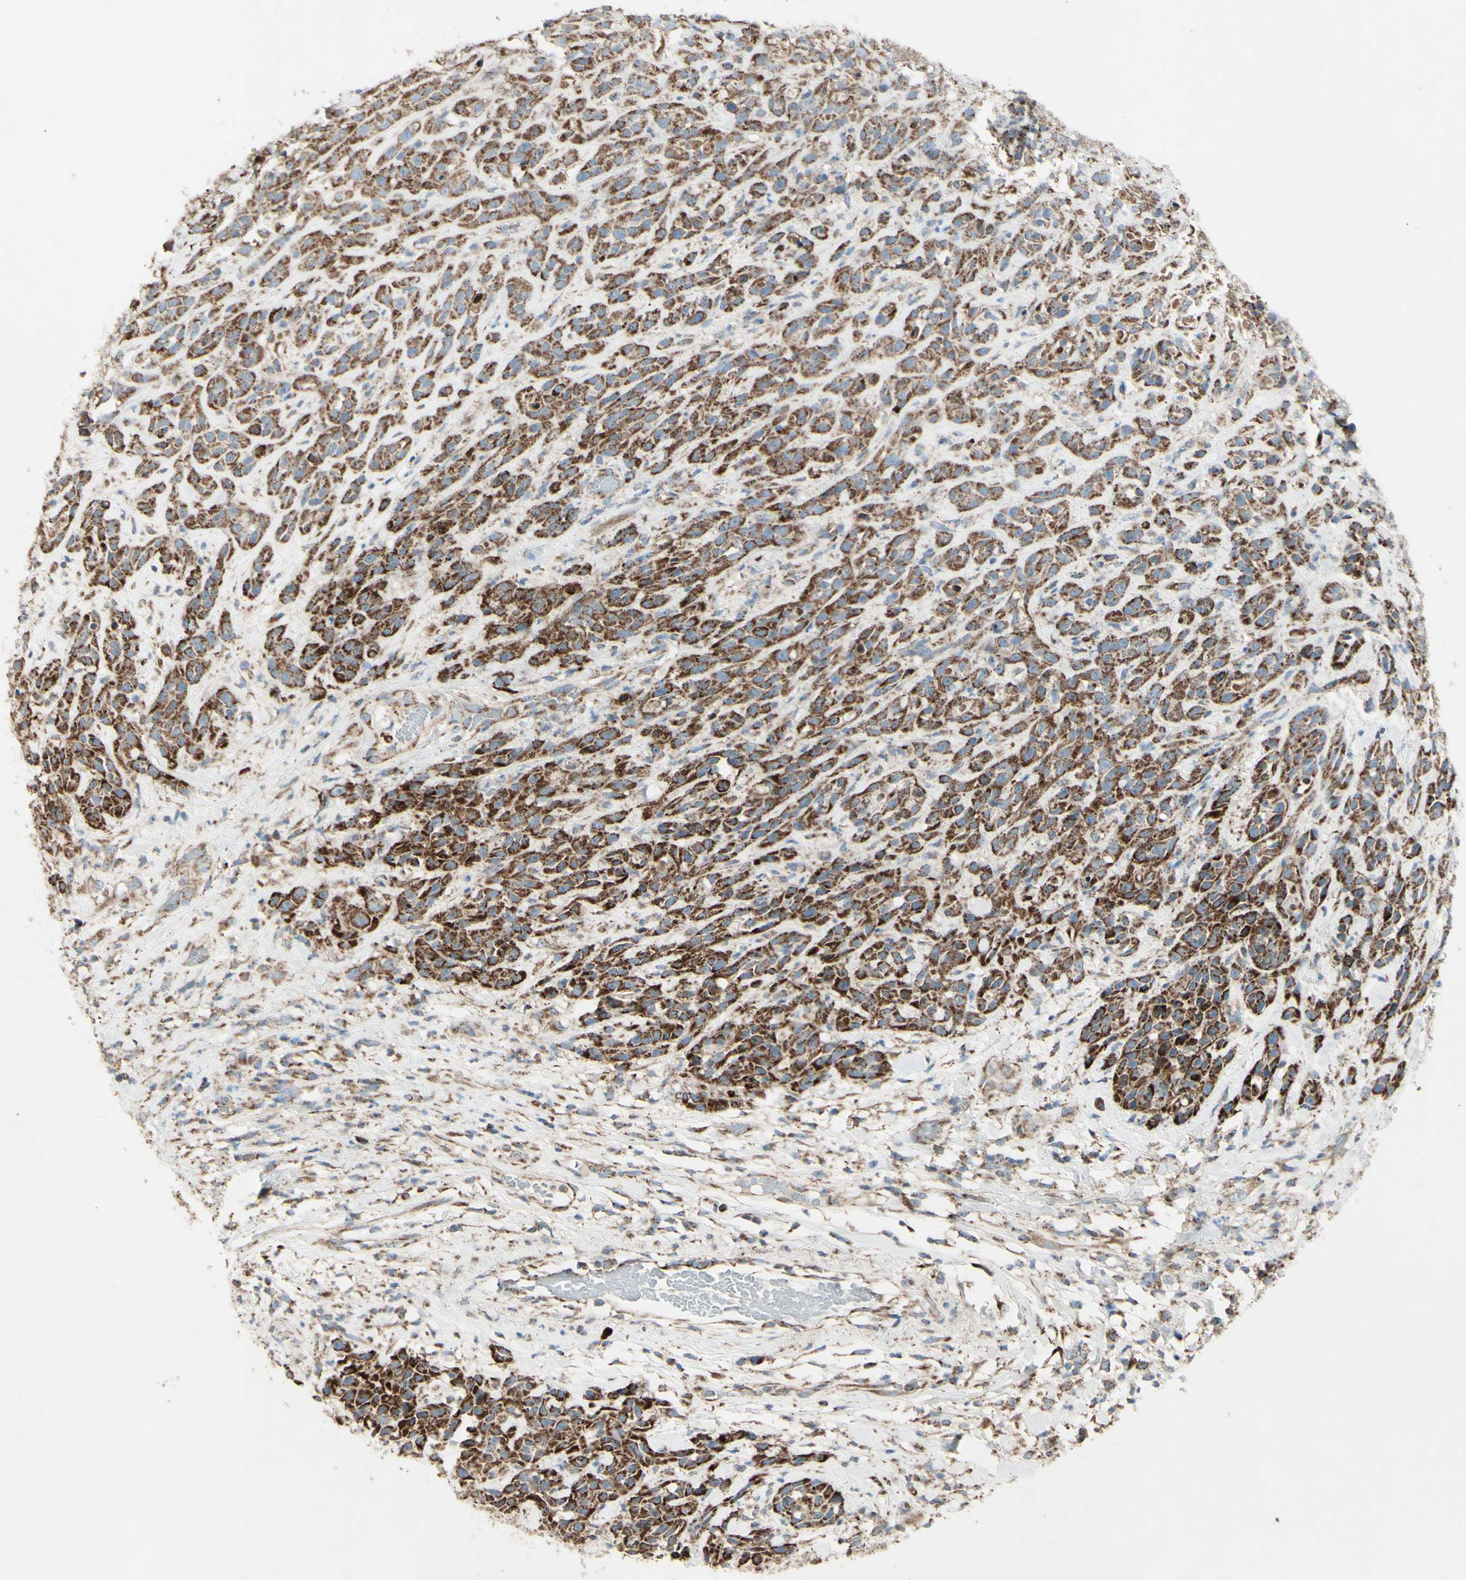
{"staining": {"intensity": "strong", "quantity": ">75%", "location": "cytoplasmic/membranous"}, "tissue": "head and neck cancer", "cell_type": "Tumor cells", "image_type": "cancer", "snomed": [{"axis": "morphology", "description": "Normal tissue, NOS"}, {"axis": "morphology", "description": "Squamous cell carcinoma, NOS"}, {"axis": "topography", "description": "Cartilage tissue"}, {"axis": "topography", "description": "Head-Neck"}], "caption": "IHC (DAB) staining of human head and neck cancer reveals strong cytoplasmic/membranous protein expression in approximately >75% of tumor cells. Immunohistochemistry stains the protein in brown and the nuclei are stained blue.", "gene": "RHOT1", "patient": {"sex": "male", "age": 62}}